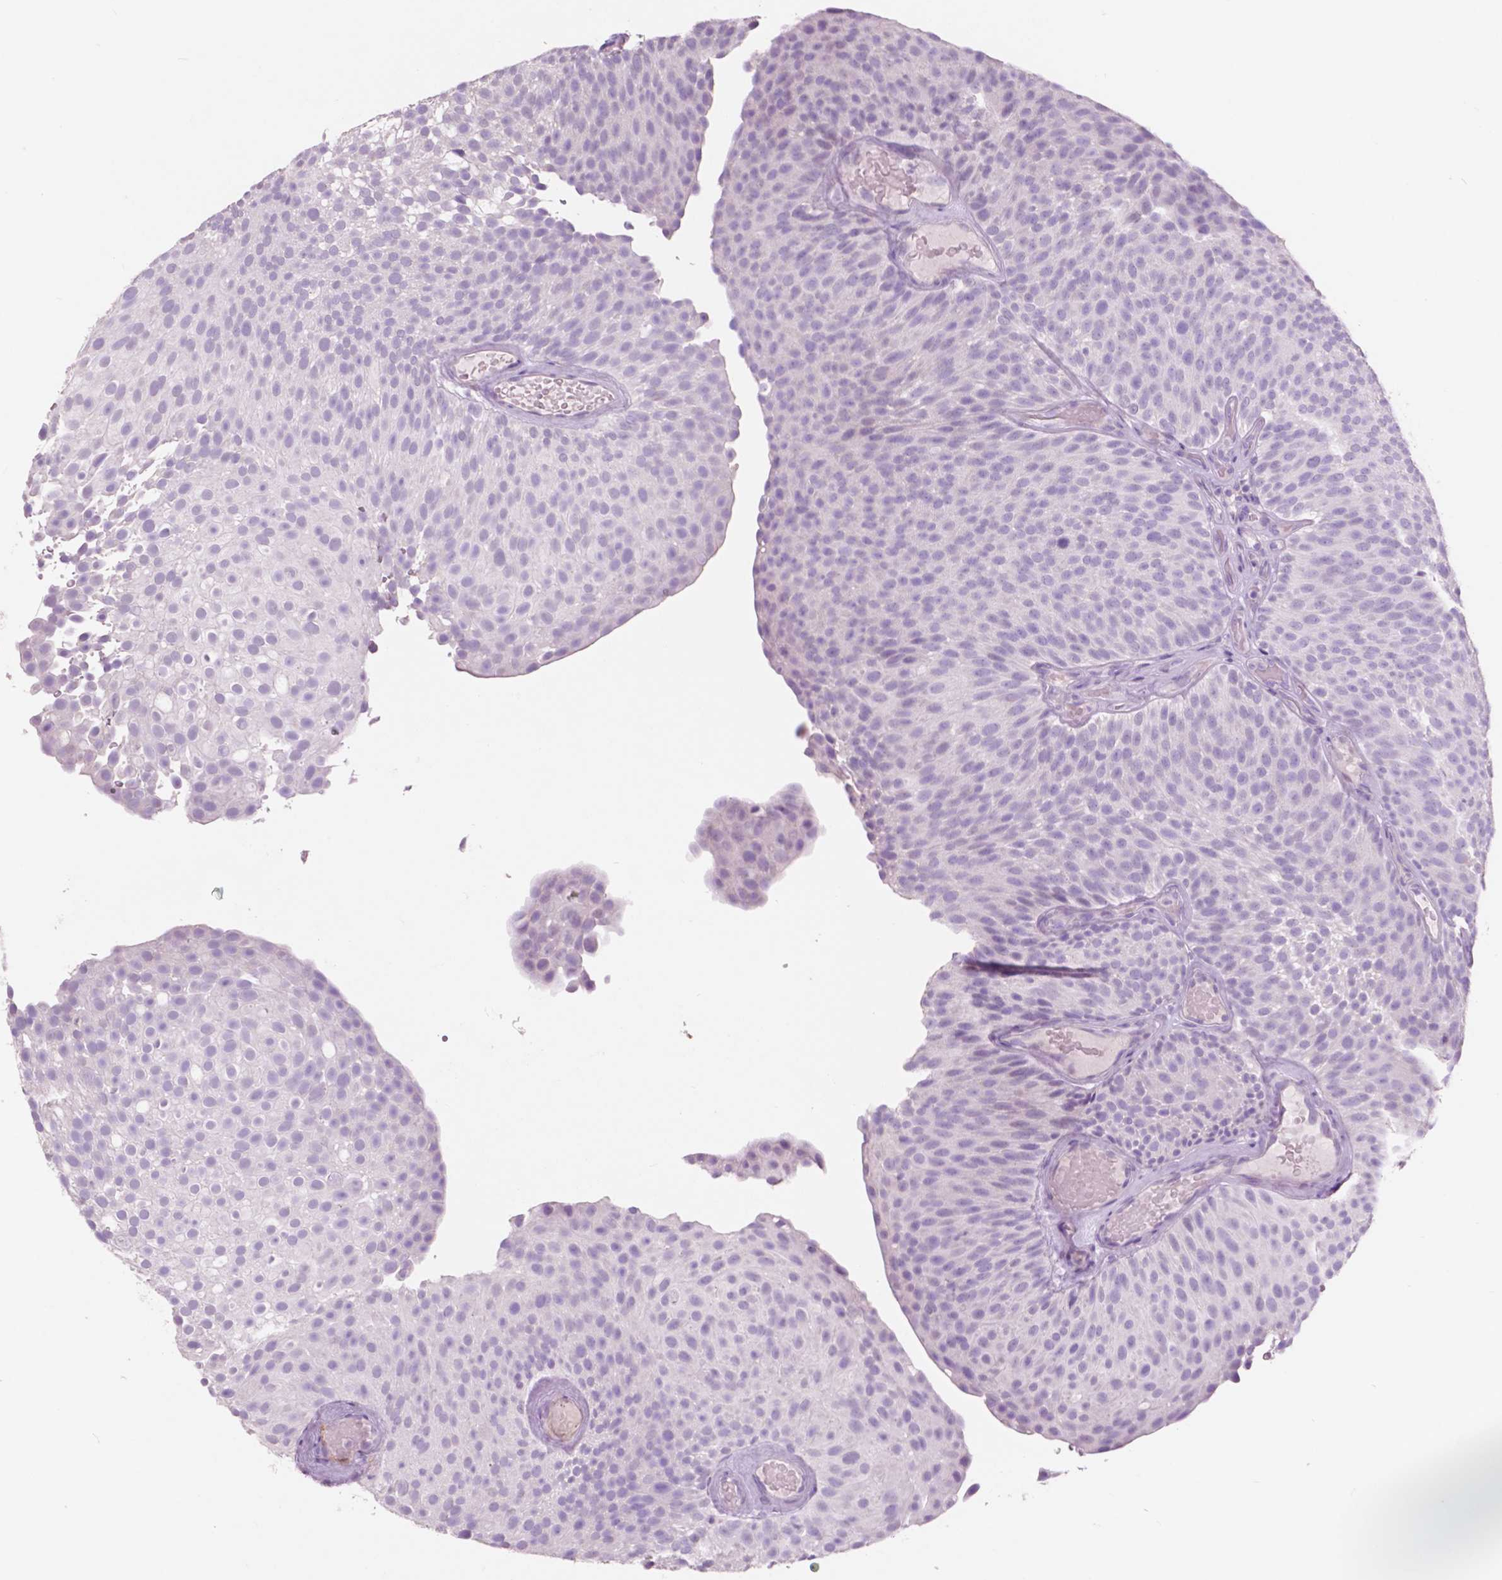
{"staining": {"intensity": "negative", "quantity": "none", "location": "none"}, "tissue": "urothelial cancer", "cell_type": "Tumor cells", "image_type": "cancer", "snomed": [{"axis": "morphology", "description": "Urothelial carcinoma, Low grade"}, {"axis": "topography", "description": "Urinary bladder"}], "caption": "A high-resolution photomicrograph shows IHC staining of low-grade urothelial carcinoma, which exhibits no significant expression in tumor cells. The staining is performed using DAB (3,3'-diaminobenzidine) brown chromogen with nuclei counter-stained in using hematoxylin.", "gene": "IDO1", "patient": {"sex": "male", "age": 78}}